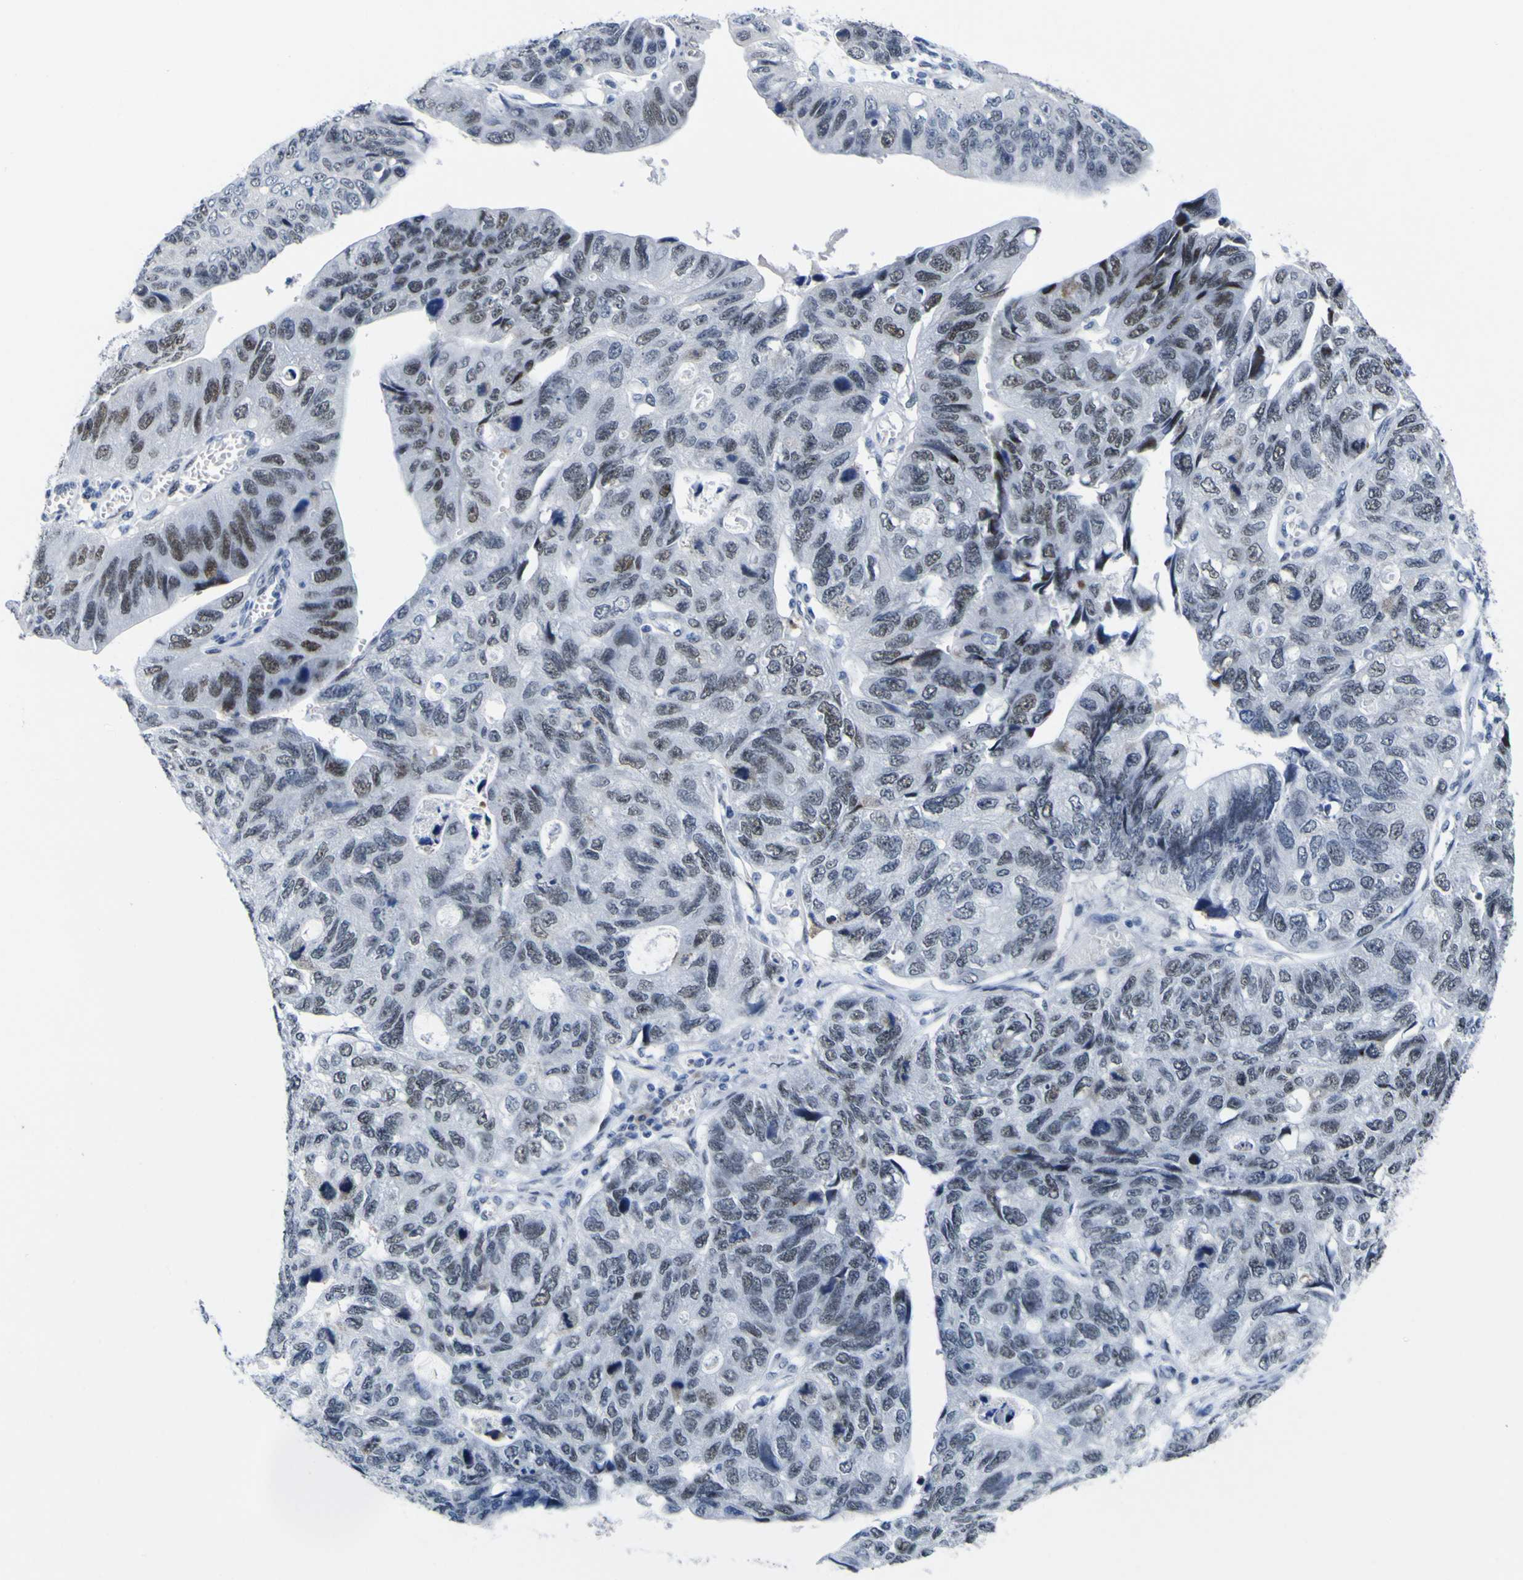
{"staining": {"intensity": "moderate", "quantity": "<25%", "location": "nuclear"}, "tissue": "stomach cancer", "cell_type": "Tumor cells", "image_type": "cancer", "snomed": [{"axis": "morphology", "description": "Adenocarcinoma, NOS"}, {"axis": "topography", "description": "Stomach"}], "caption": "Immunohistochemistry (IHC) photomicrograph of stomach cancer (adenocarcinoma) stained for a protein (brown), which demonstrates low levels of moderate nuclear positivity in approximately <25% of tumor cells.", "gene": "MBD3", "patient": {"sex": "male", "age": 59}}